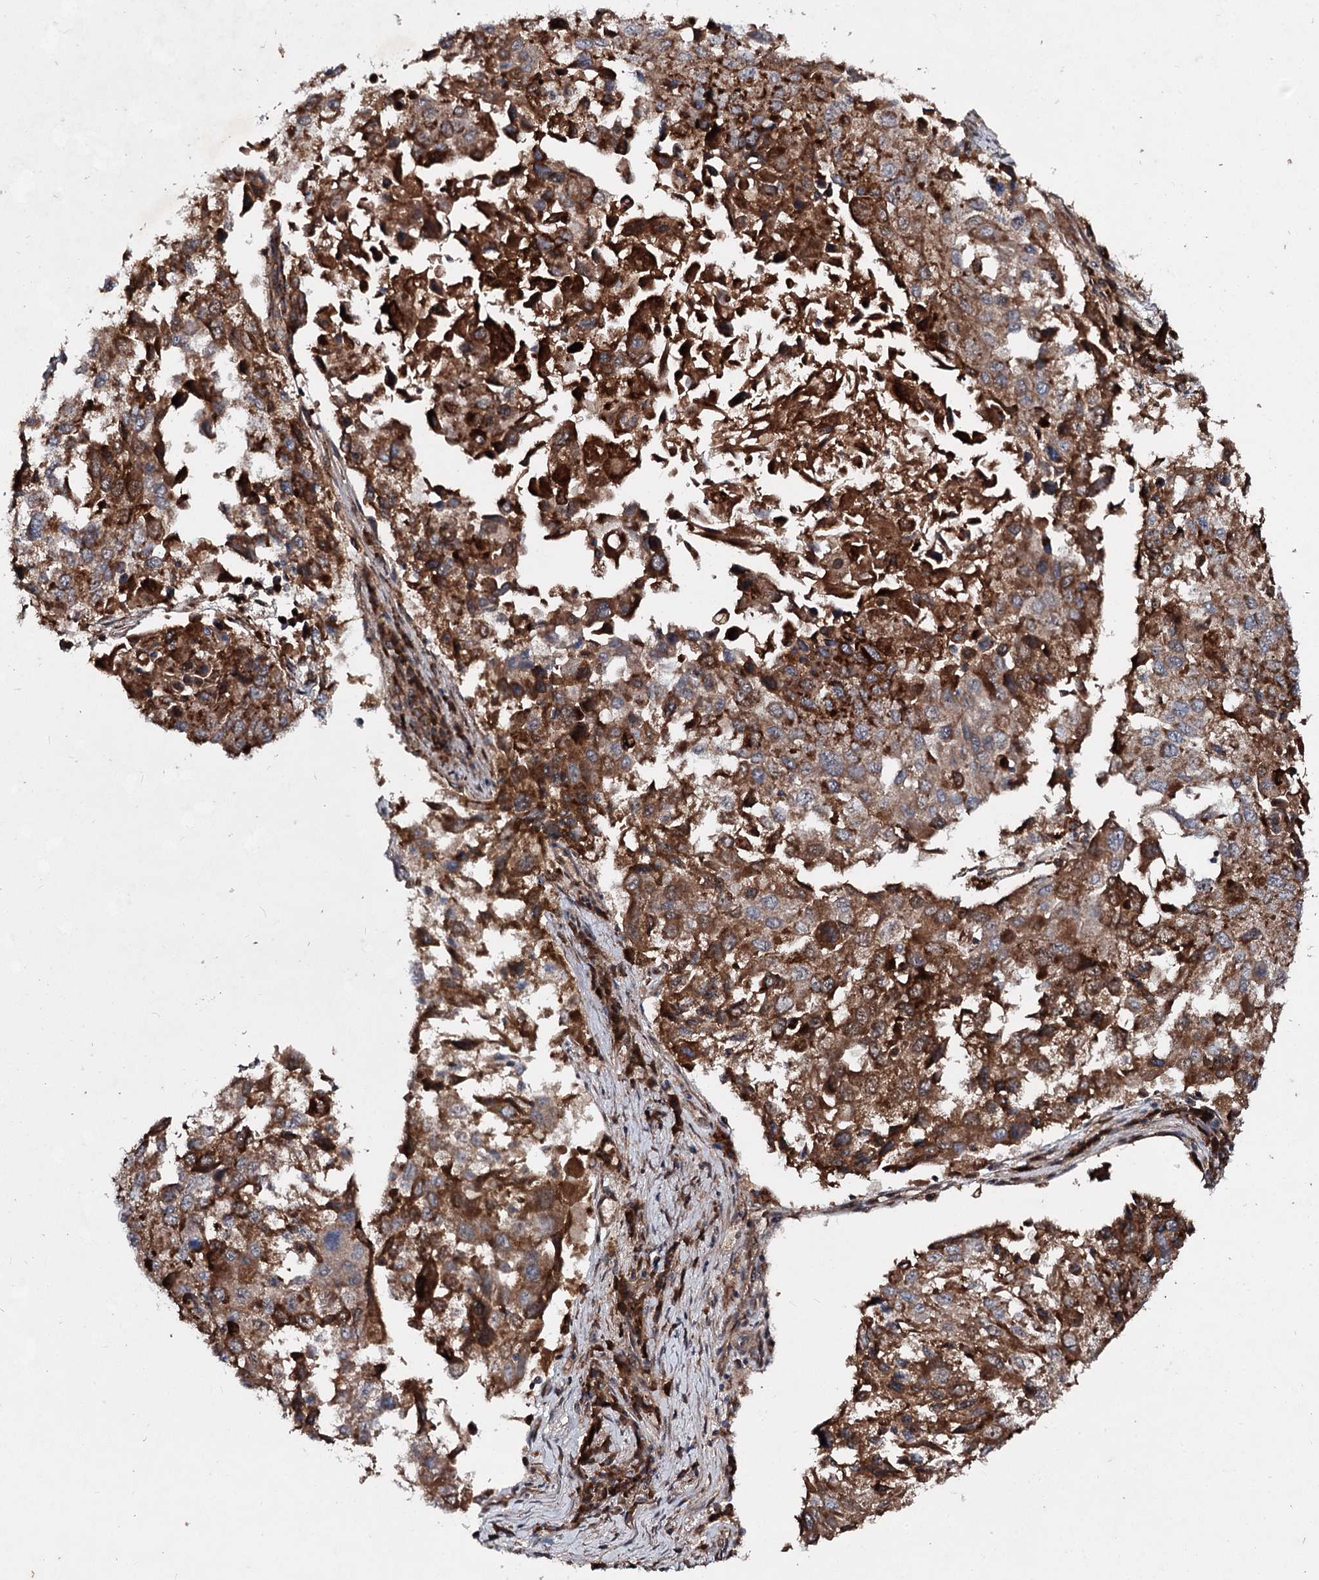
{"staining": {"intensity": "strong", "quantity": "25%-75%", "location": "cytoplasmic/membranous"}, "tissue": "lung cancer", "cell_type": "Tumor cells", "image_type": "cancer", "snomed": [{"axis": "morphology", "description": "Squamous cell carcinoma, NOS"}, {"axis": "topography", "description": "Lung"}], "caption": "Immunohistochemical staining of lung squamous cell carcinoma shows strong cytoplasmic/membranous protein staining in approximately 25%-75% of tumor cells.", "gene": "MSANTD2", "patient": {"sex": "male", "age": 65}}